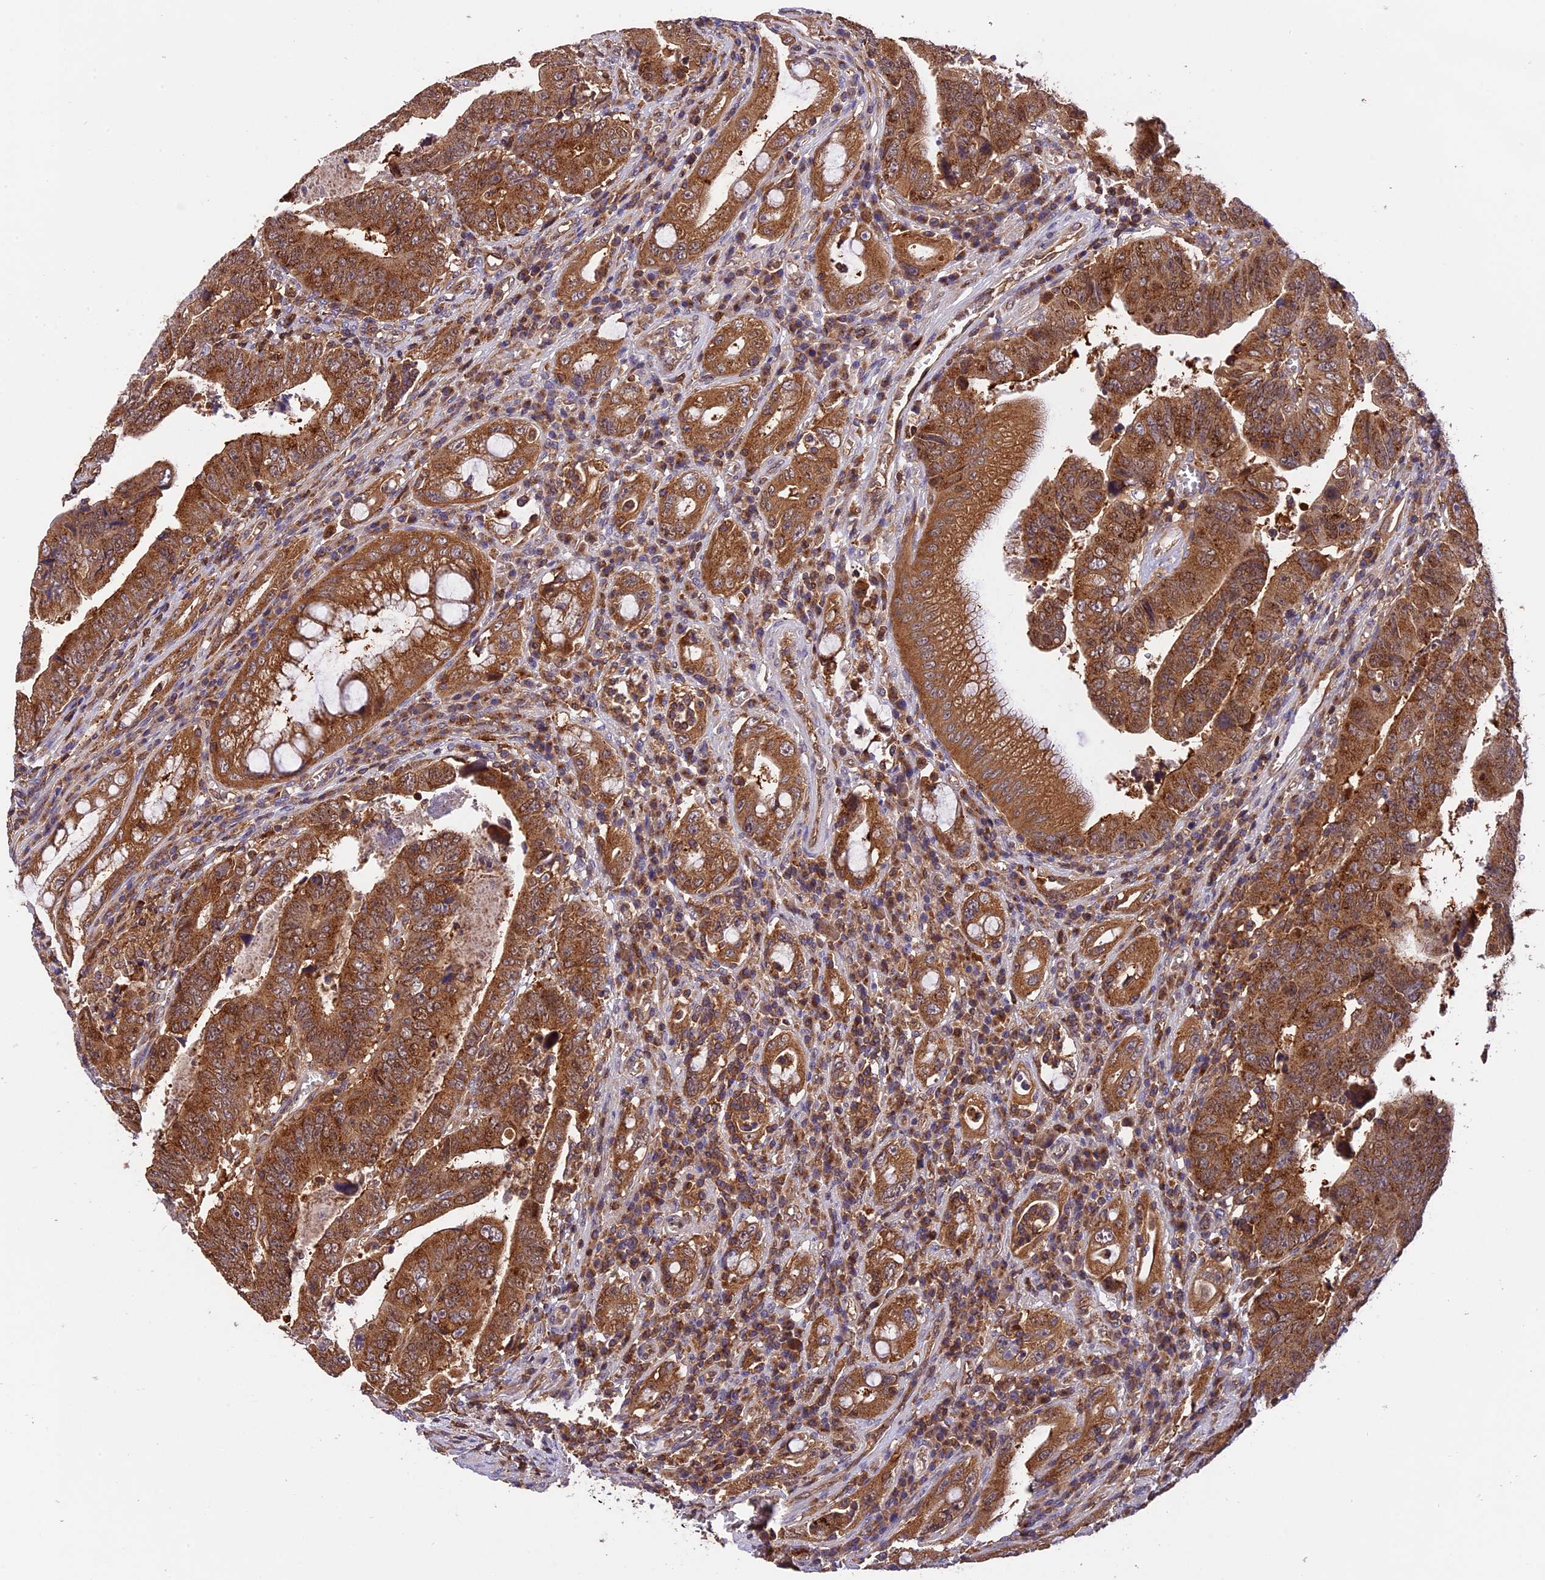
{"staining": {"intensity": "moderate", "quantity": ">75%", "location": "cytoplasmic/membranous"}, "tissue": "colorectal cancer", "cell_type": "Tumor cells", "image_type": "cancer", "snomed": [{"axis": "morphology", "description": "Normal tissue, NOS"}, {"axis": "morphology", "description": "Adenocarcinoma, NOS"}, {"axis": "topography", "description": "Rectum"}], "caption": "A photomicrograph of adenocarcinoma (colorectal) stained for a protein exhibits moderate cytoplasmic/membranous brown staining in tumor cells. The protein is stained brown, and the nuclei are stained in blue (DAB IHC with brightfield microscopy, high magnification).", "gene": "PEX3", "patient": {"sex": "female", "age": 65}}